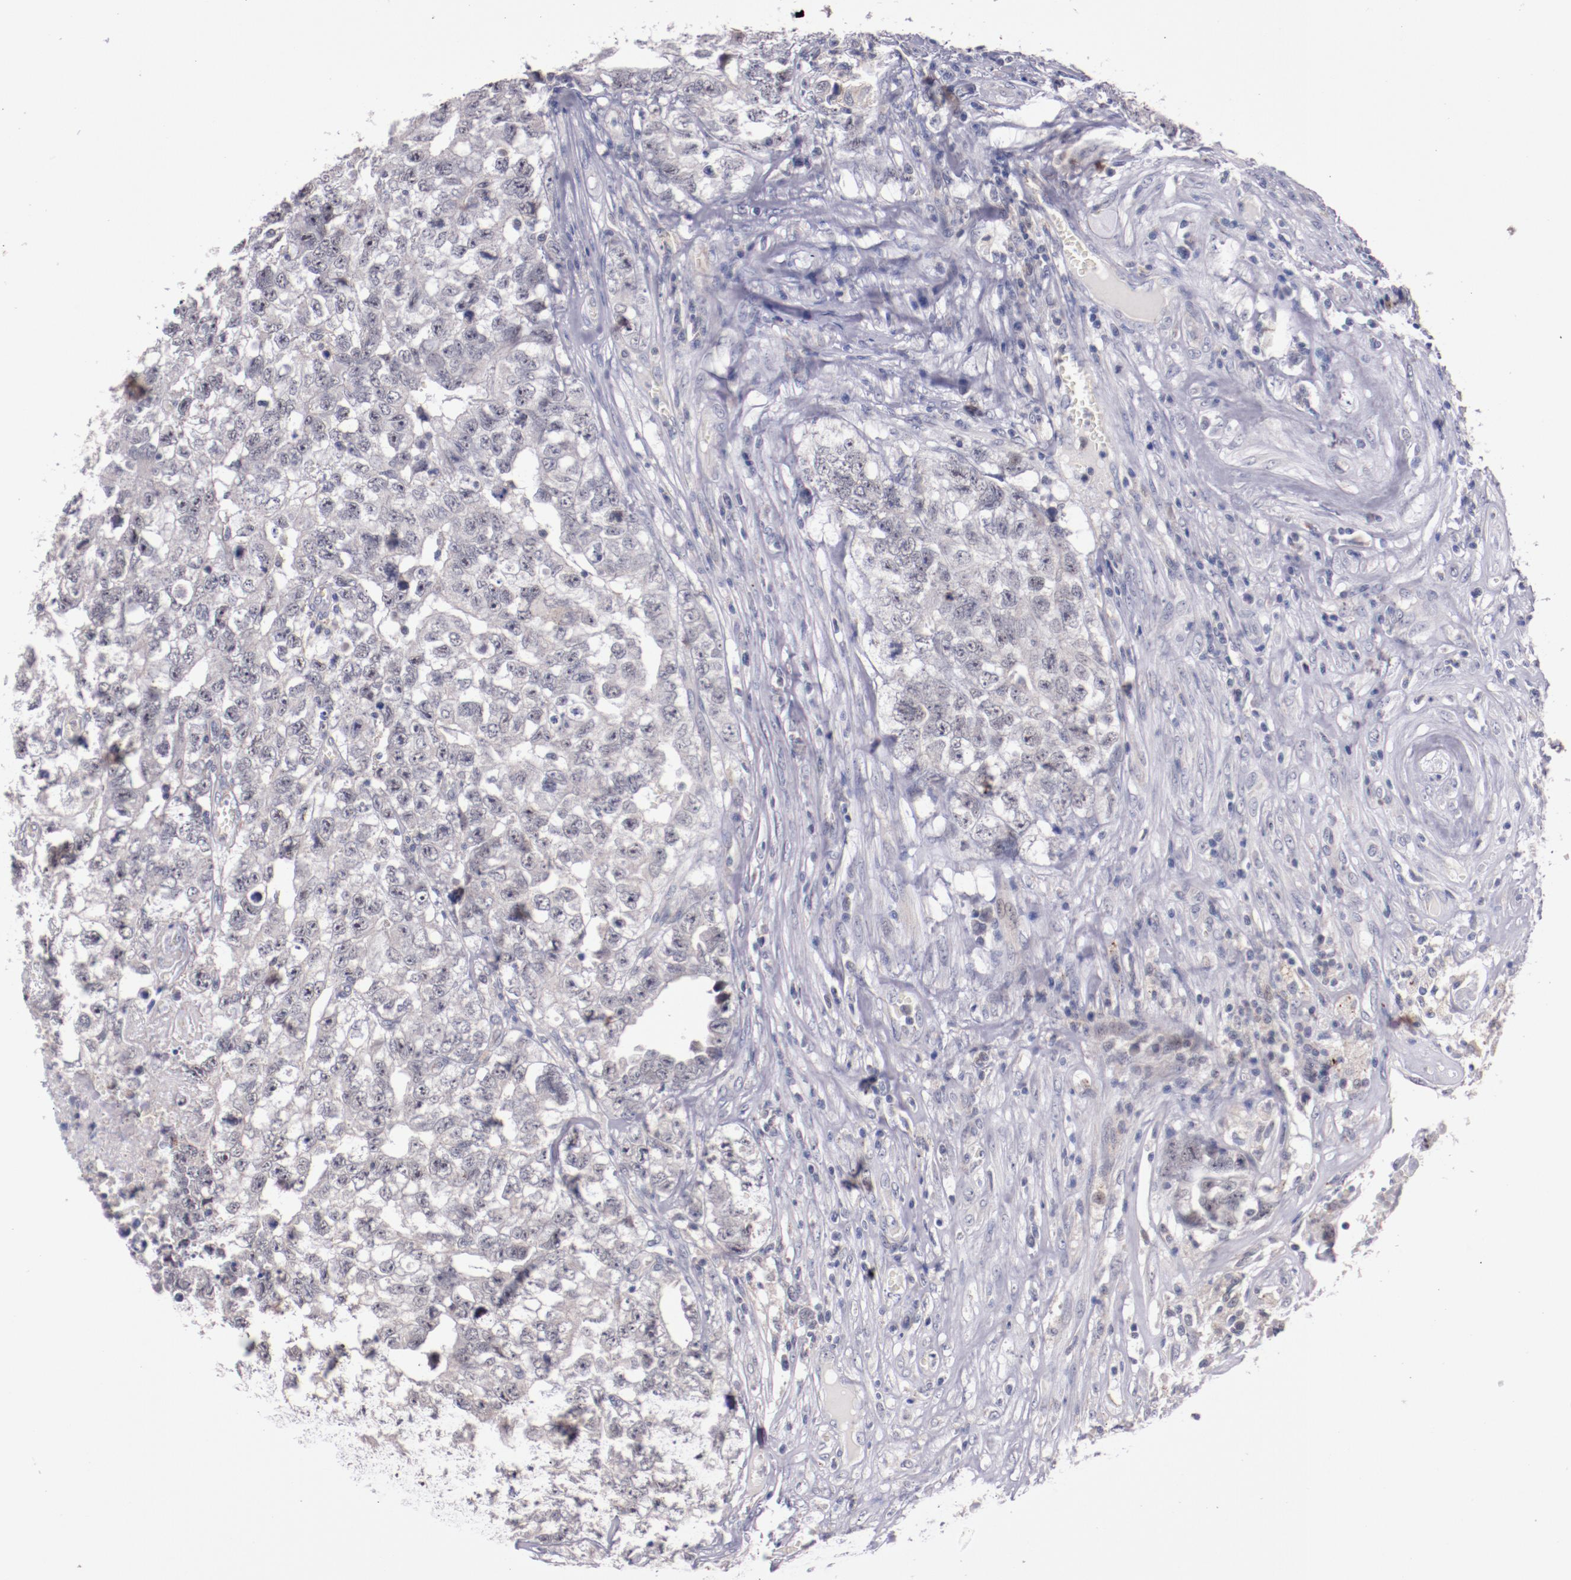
{"staining": {"intensity": "negative", "quantity": "none", "location": "none"}, "tissue": "testis cancer", "cell_type": "Tumor cells", "image_type": "cancer", "snomed": [{"axis": "morphology", "description": "Carcinoma, Embryonal, NOS"}, {"axis": "topography", "description": "Testis"}], "caption": "Human embryonal carcinoma (testis) stained for a protein using immunohistochemistry demonstrates no positivity in tumor cells.", "gene": "SYP", "patient": {"sex": "male", "age": 31}}